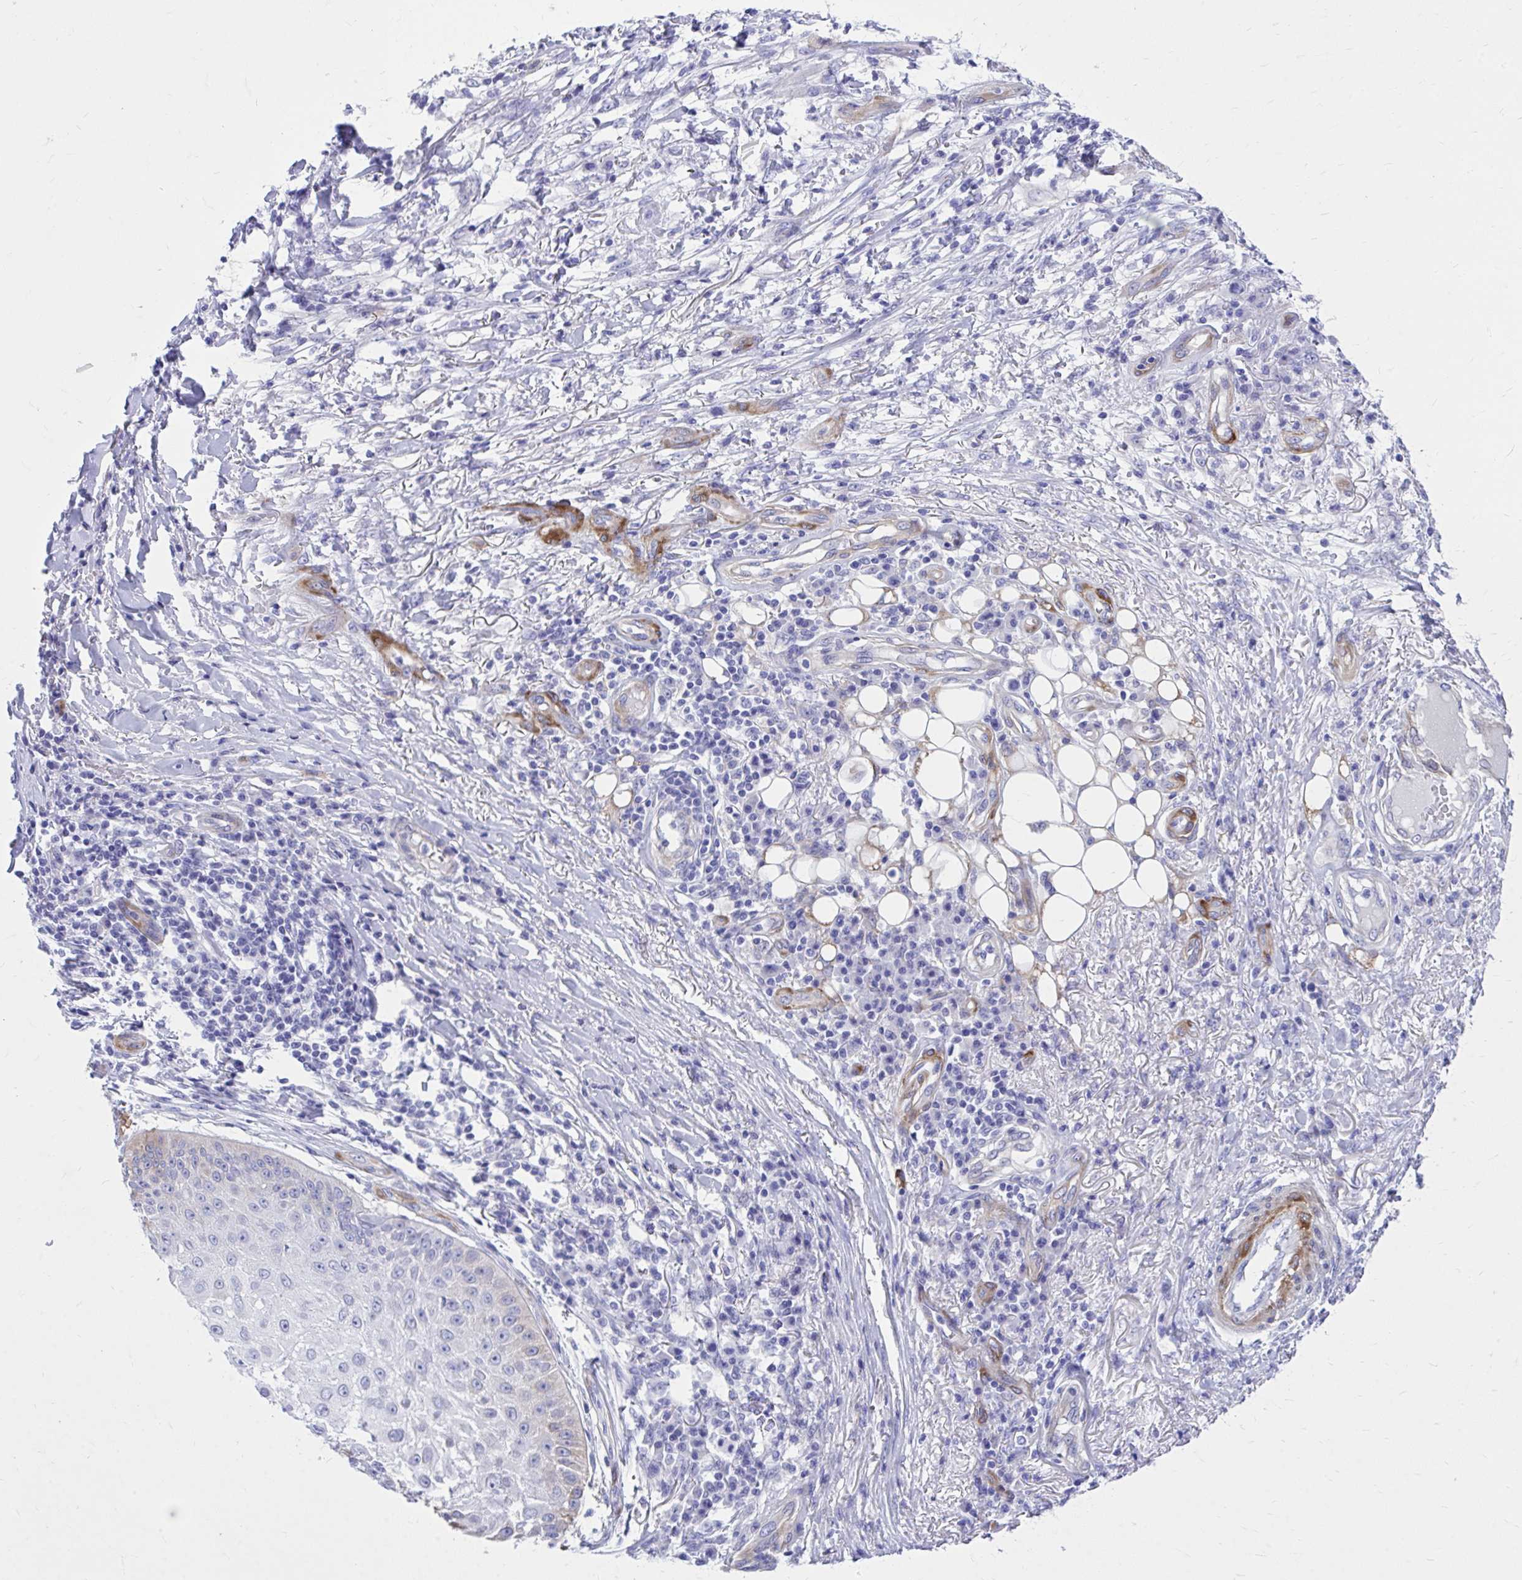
{"staining": {"intensity": "negative", "quantity": "none", "location": "none"}, "tissue": "skin cancer", "cell_type": "Tumor cells", "image_type": "cancer", "snomed": [{"axis": "morphology", "description": "Squamous cell carcinoma, NOS"}, {"axis": "topography", "description": "Skin"}], "caption": "This is an IHC image of human squamous cell carcinoma (skin). There is no positivity in tumor cells.", "gene": "EPB41L1", "patient": {"sex": "male", "age": 70}}